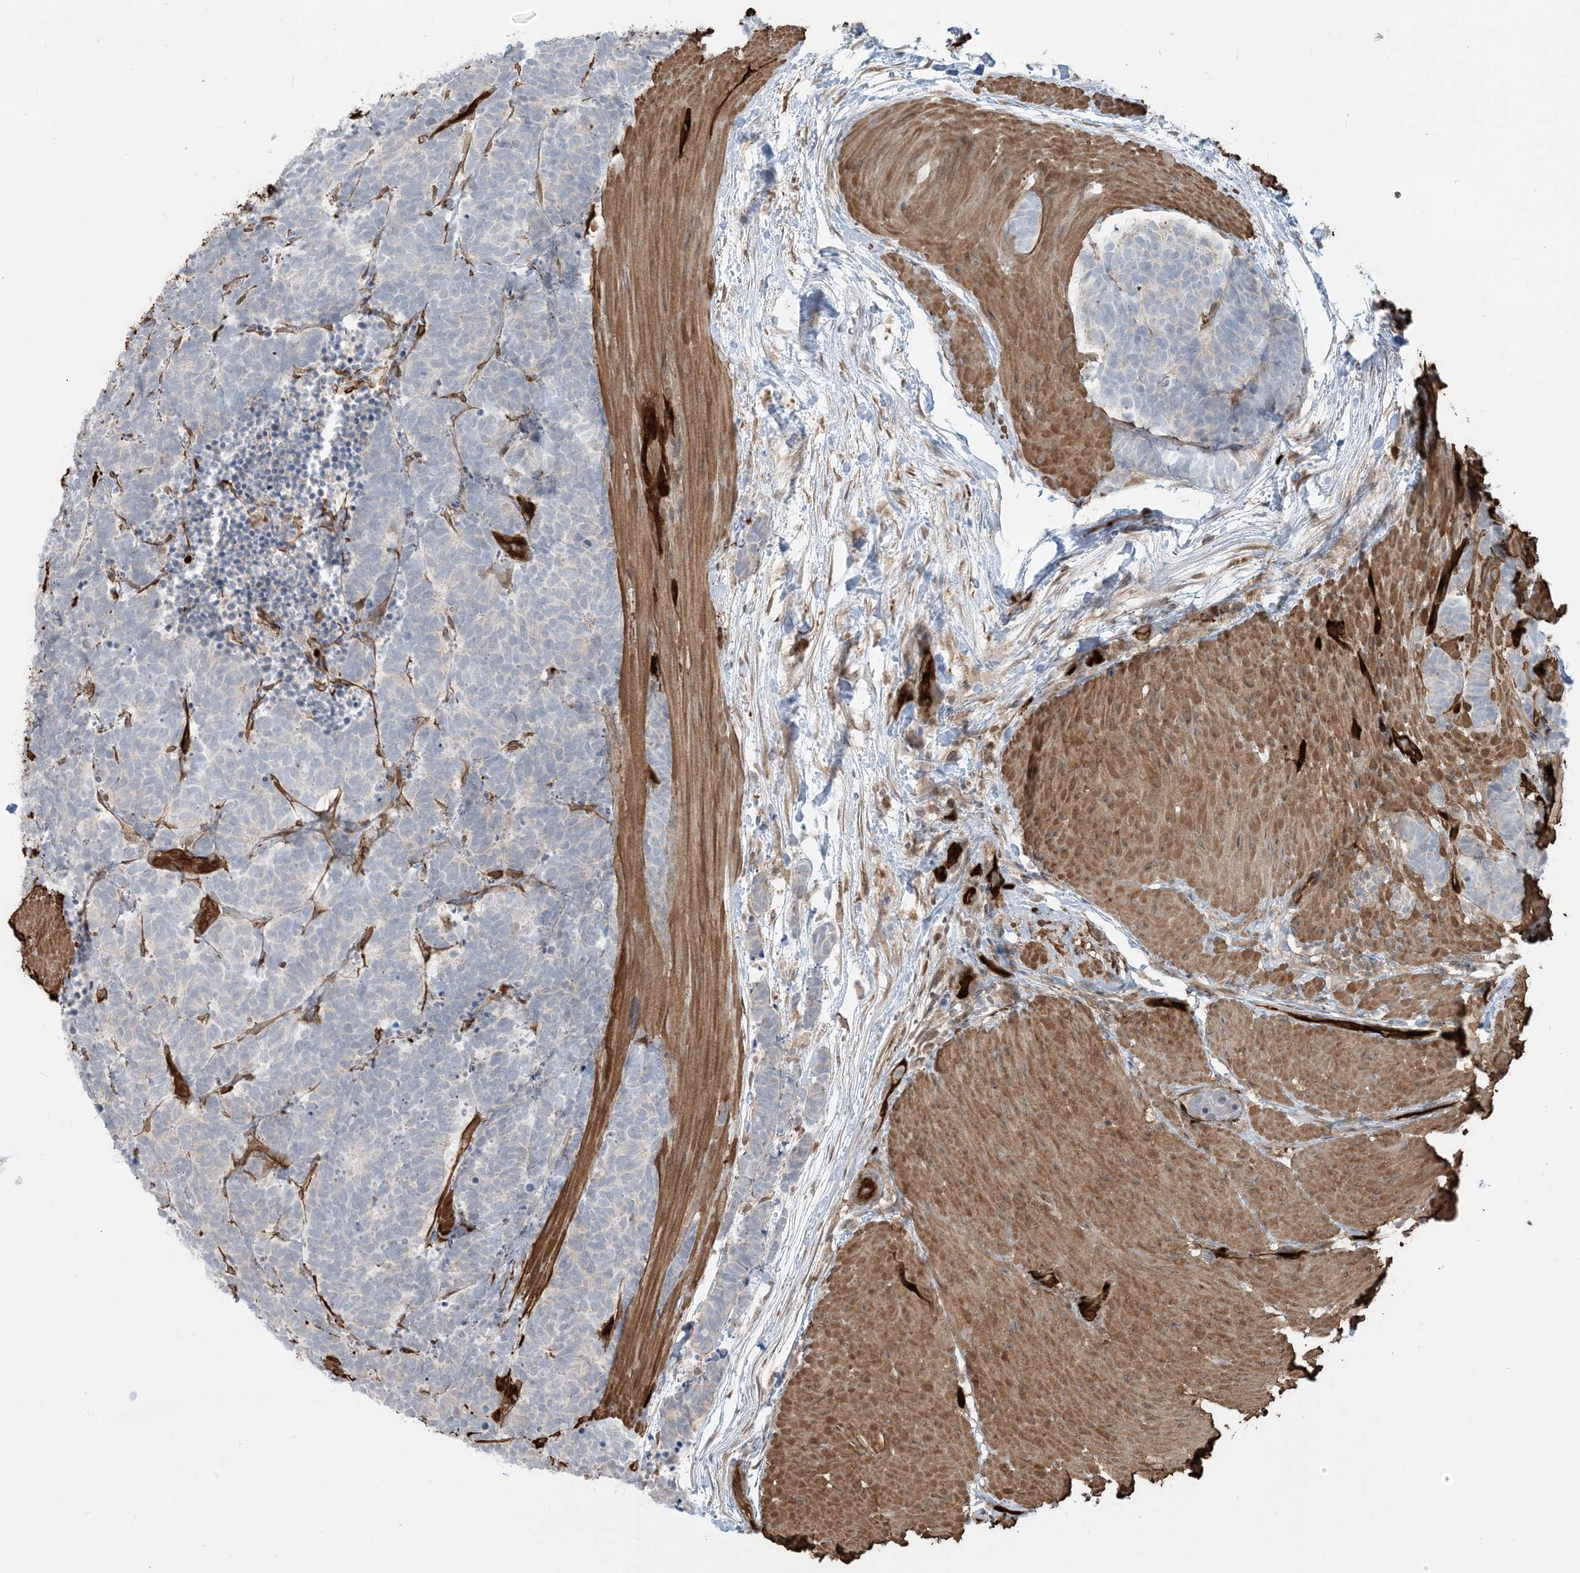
{"staining": {"intensity": "negative", "quantity": "none", "location": "none"}, "tissue": "carcinoid", "cell_type": "Tumor cells", "image_type": "cancer", "snomed": [{"axis": "morphology", "description": "Carcinoma, NOS"}, {"axis": "morphology", "description": "Carcinoid, malignant, NOS"}, {"axis": "topography", "description": "Urinary bladder"}], "caption": "An immunohistochemistry (IHC) photomicrograph of carcinoid is shown. There is no staining in tumor cells of carcinoid.", "gene": "PPM1F", "patient": {"sex": "male", "age": 57}}